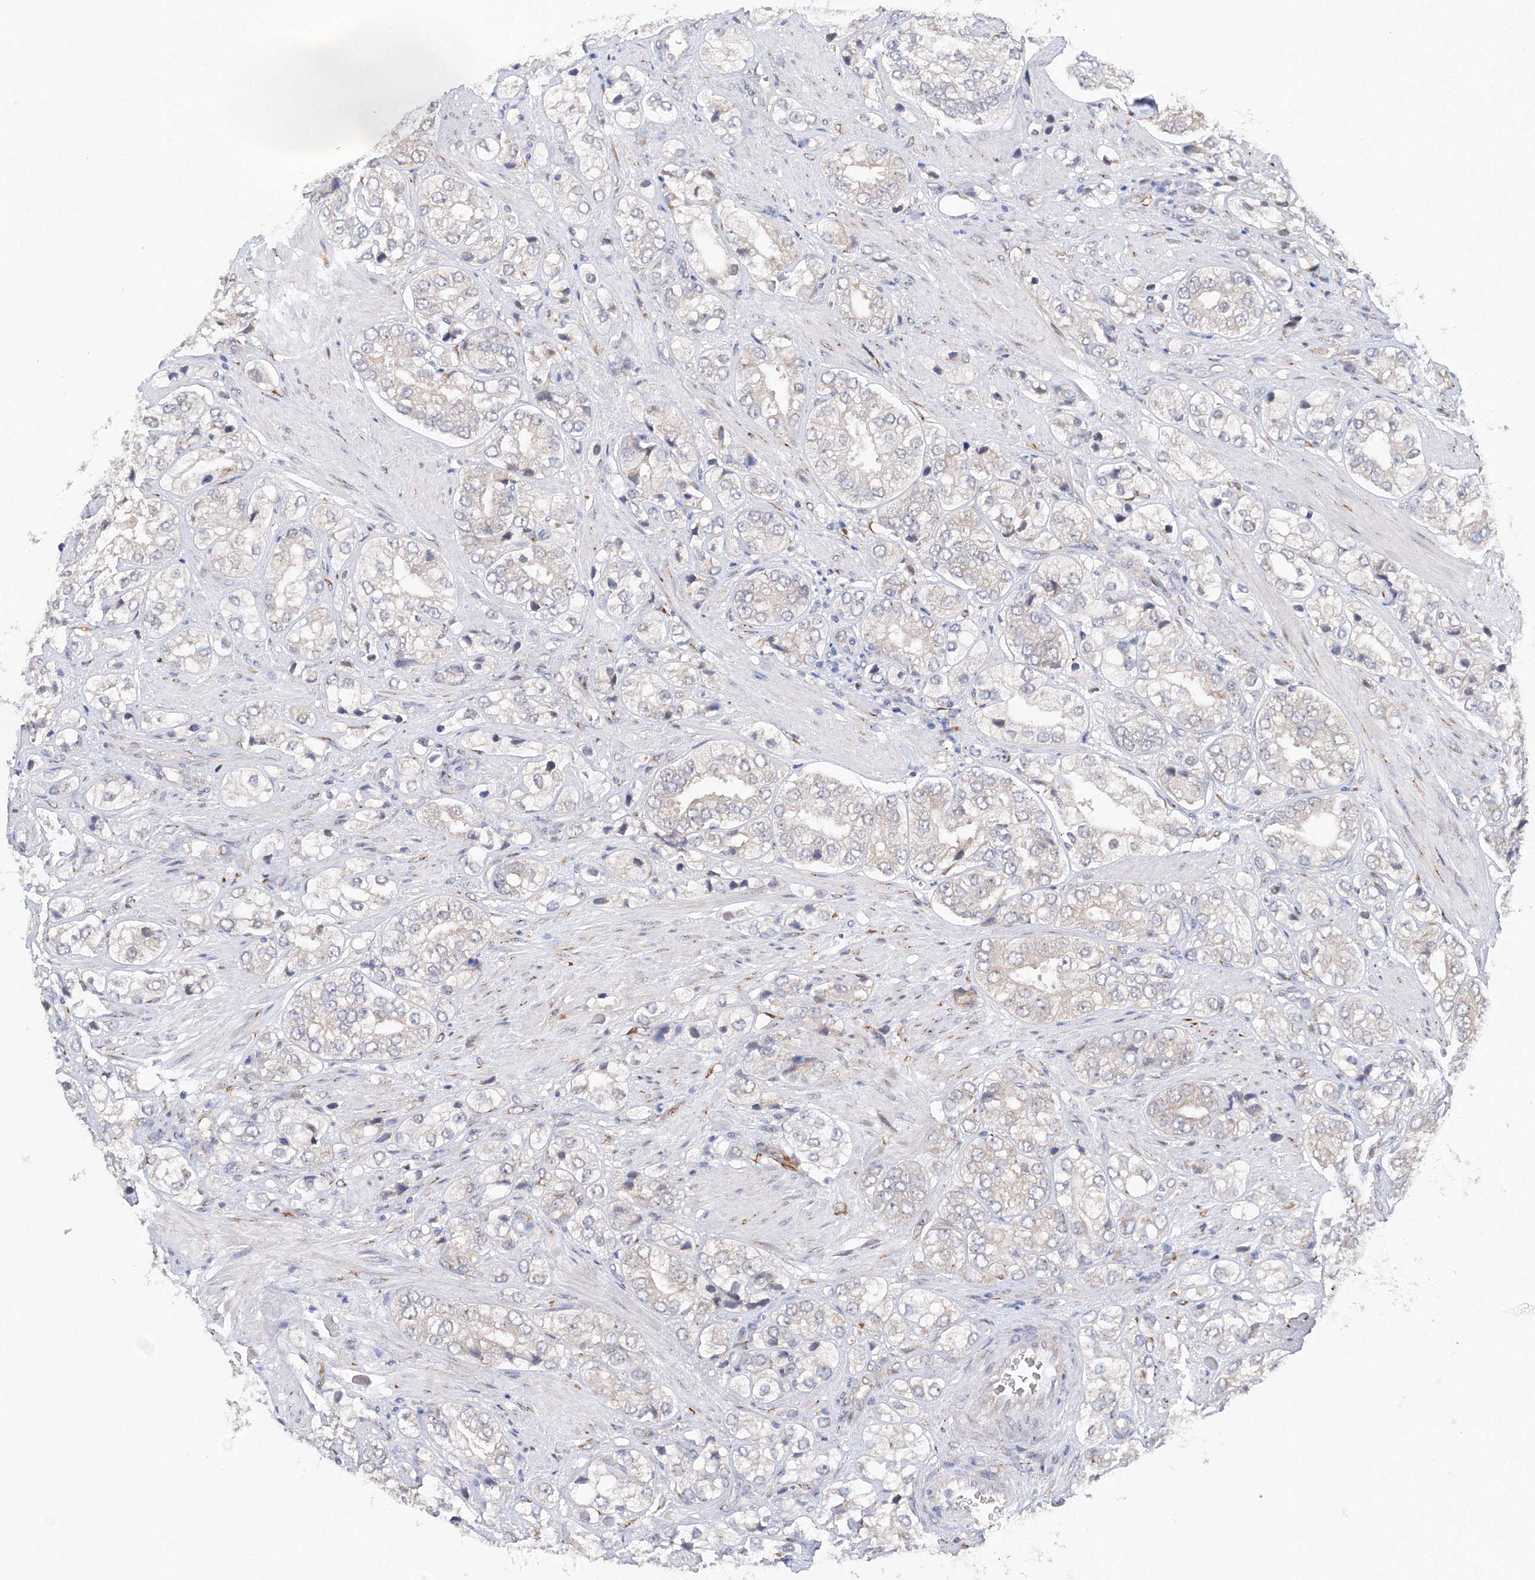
{"staining": {"intensity": "negative", "quantity": "none", "location": "none"}, "tissue": "prostate cancer", "cell_type": "Tumor cells", "image_type": "cancer", "snomed": [{"axis": "morphology", "description": "Adenocarcinoma, High grade"}, {"axis": "topography", "description": "Prostate"}], "caption": "IHC of prostate adenocarcinoma (high-grade) shows no expression in tumor cells.", "gene": "DIS3L2", "patient": {"sex": "male", "age": 50}}